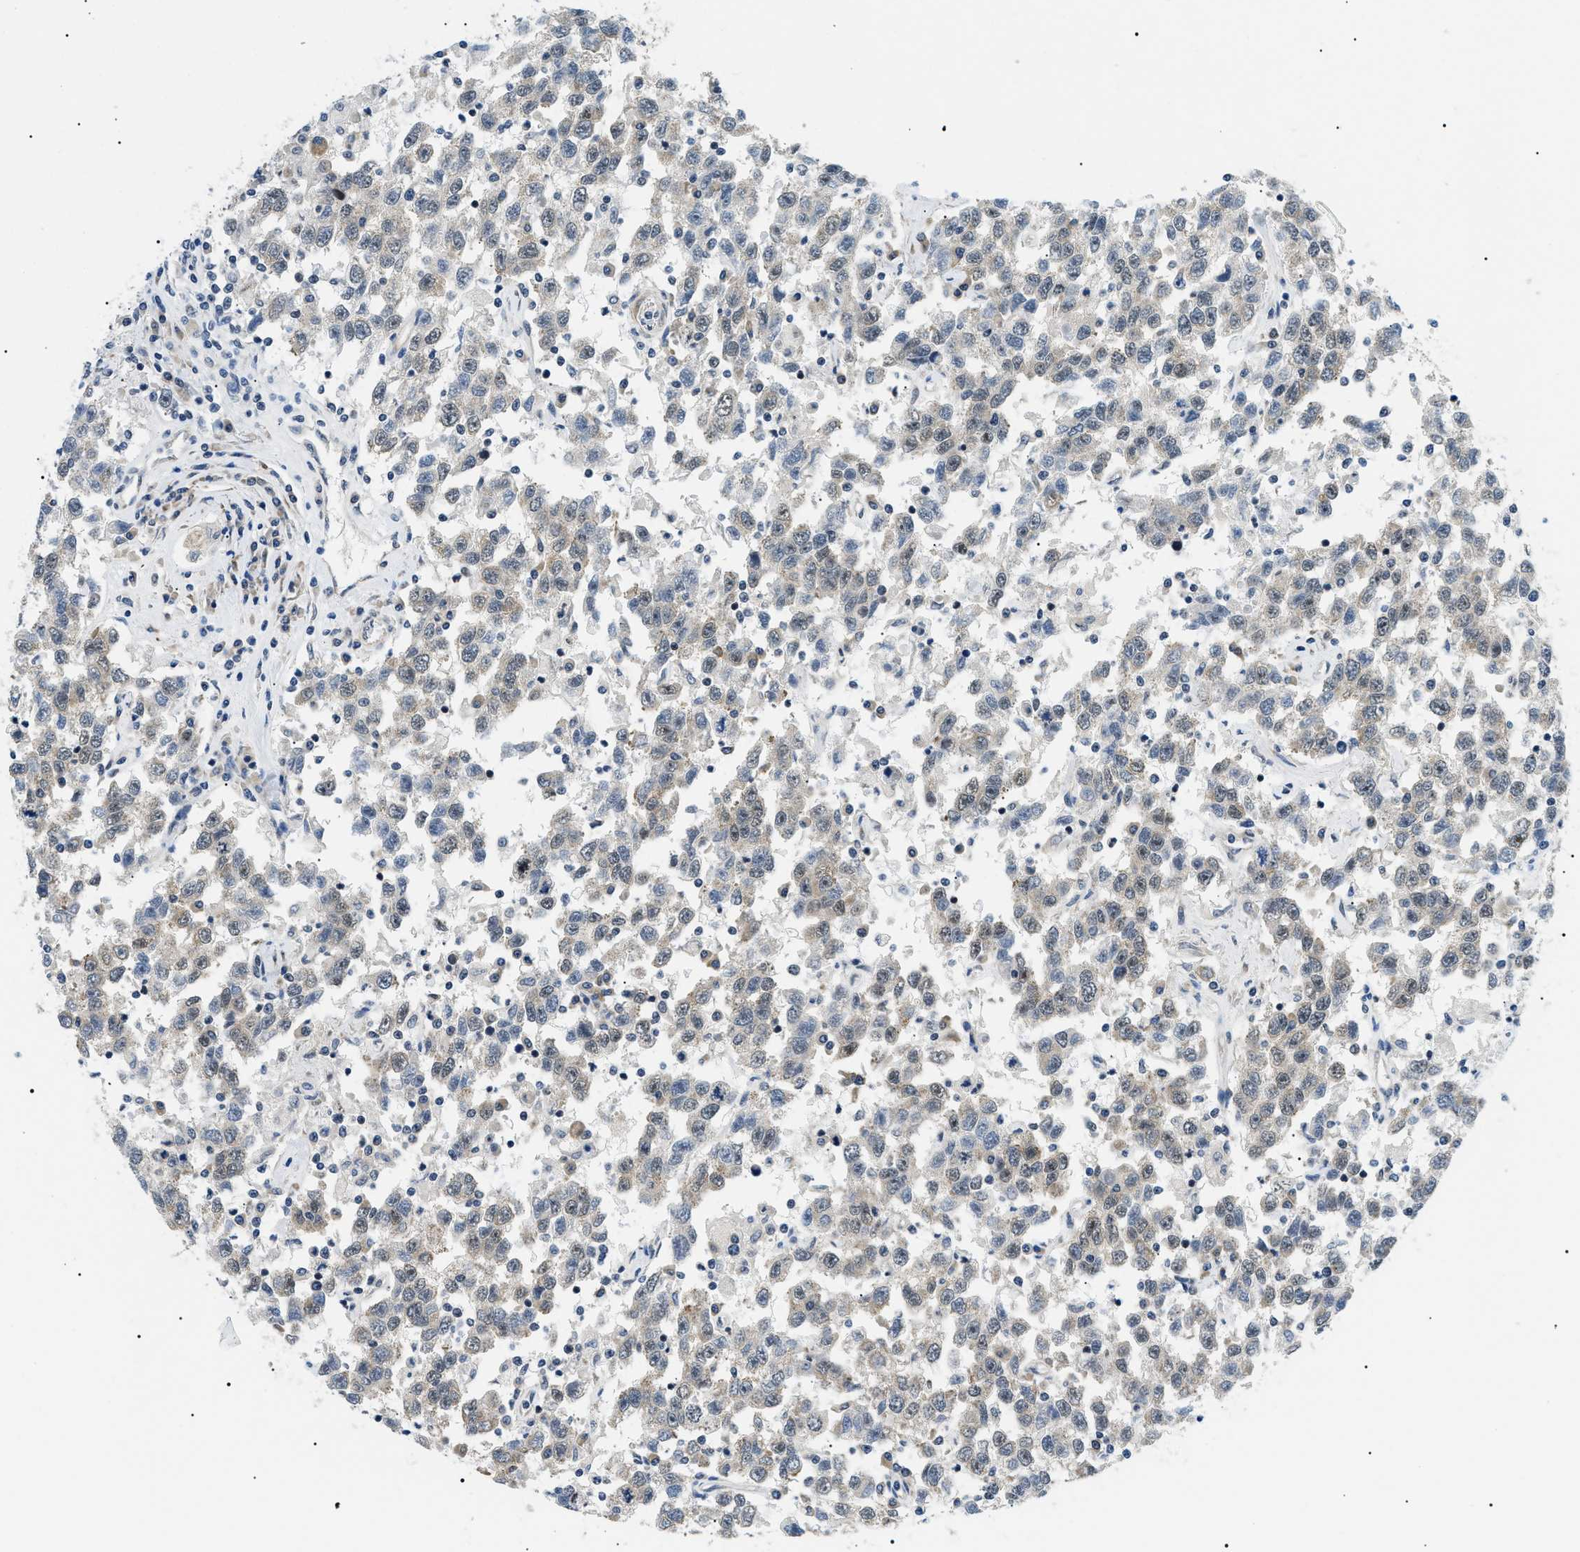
{"staining": {"intensity": "weak", "quantity": "25%-75%", "location": "cytoplasmic/membranous,nuclear"}, "tissue": "testis cancer", "cell_type": "Tumor cells", "image_type": "cancer", "snomed": [{"axis": "morphology", "description": "Seminoma, NOS"}, {"axis": "topography", "description": "Testis"}], "caption": "Testis cancer stained for a protein (brown) displays weak cytoplasmic/membranous and nuclear positive expression in approximately 25%-75% of tumor cells.", "gene": "CWC25", "patient": {"sex": "male", "age": 41}}